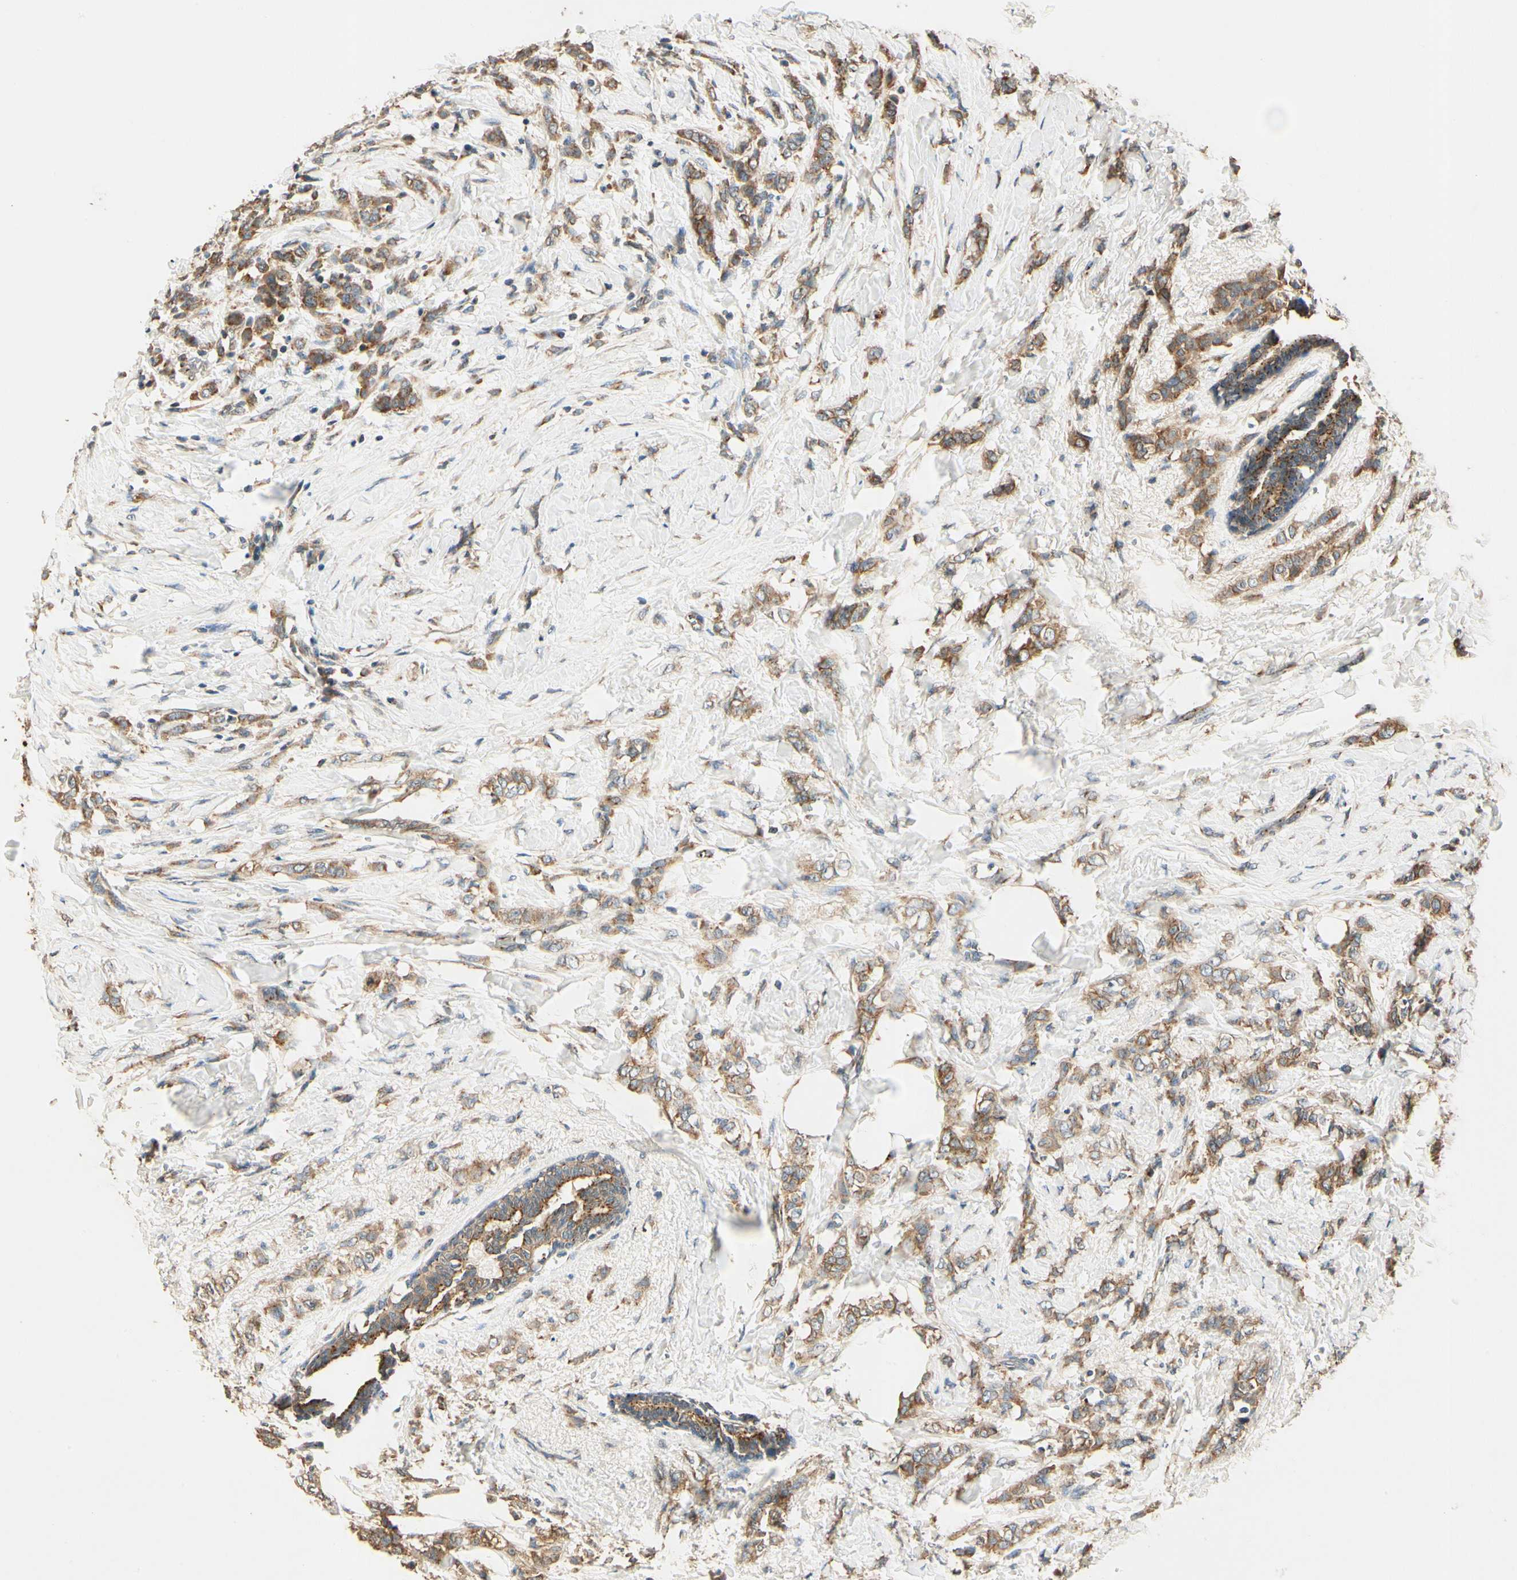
{"staining": {"intensity": "moderate", "quantity": ">75%", "location": "cytoplasmic/membranous"}, "tissue": "breast cancer", "cell_type": "Tumor cells", "image_type": "cancer", "snomed": [{"axis": "morphology", "description": "Lobular carcinoma, in situ"}, {"axis": "morphology", "description": "Lobular carcinoma"}, {"axis": "topography", "description": "Breast"}], "caption": "IHC image of breast lobular carcinoma stained for a protein (brown), which displays medium levels of moderate cytoplasmic/membranous positivity in approximately >75% of tumor cells.", "gene": "AKAP9", "patient": {"sex": "female", "age": 41}}